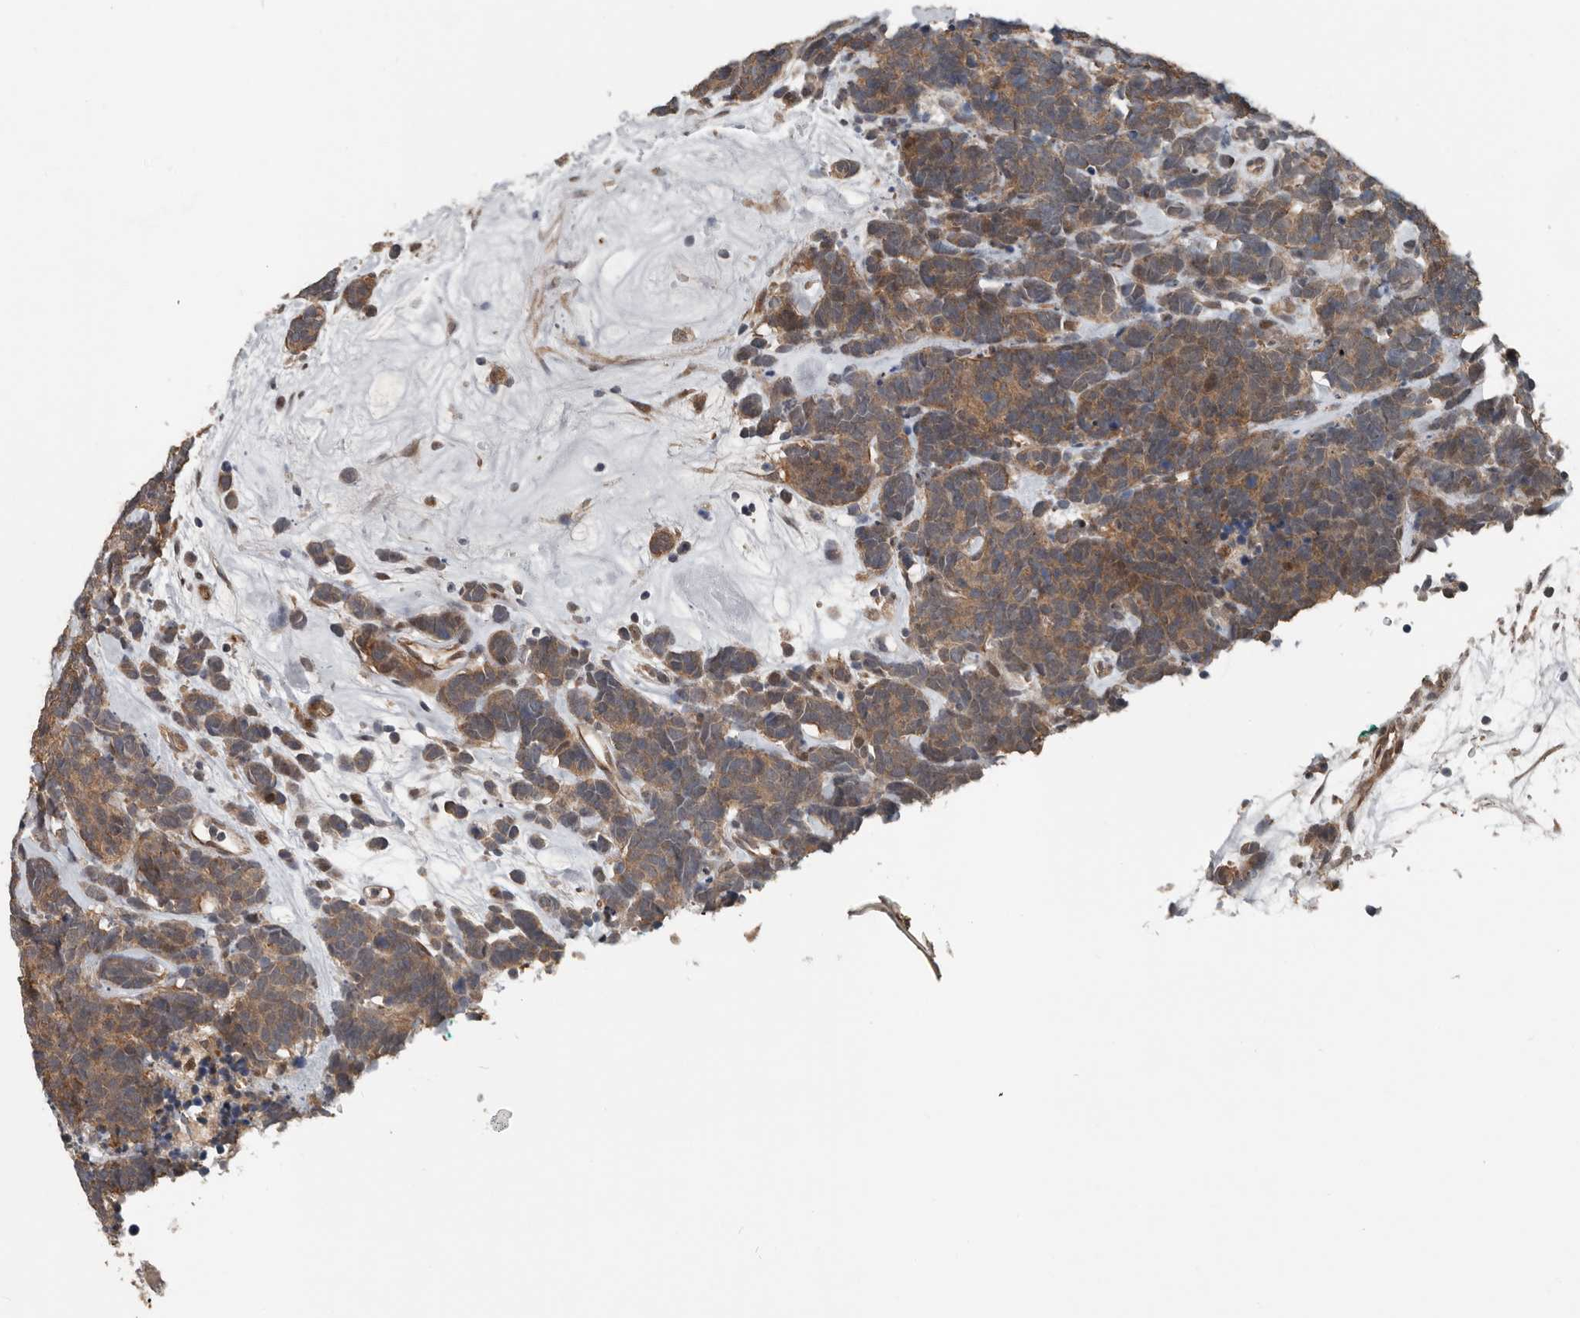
{"staining": {"intensity": "moderate", "quantity": "25%-75%", "location": "cytoplasmic/membranous"}, "tissue": "carcinoid", "cell_type": "Tumor cells", "image_type": "cancer", "snomed": [{"axis": "morphology", "description": "Carcinoma, NOS"}, {"axis": "morphology", "description": "Carcinoid, malignant, NOS"}, {"axis": "topography", "description": "Urinary bladder"}], "caption": "Tumor cells show medium levels of moderate cytoplasmic/membranous staining in approximately 25%-75% of cells in carcinoma.", "gene": "YOD1", "patient": {"sex": "male", "age": 57}}